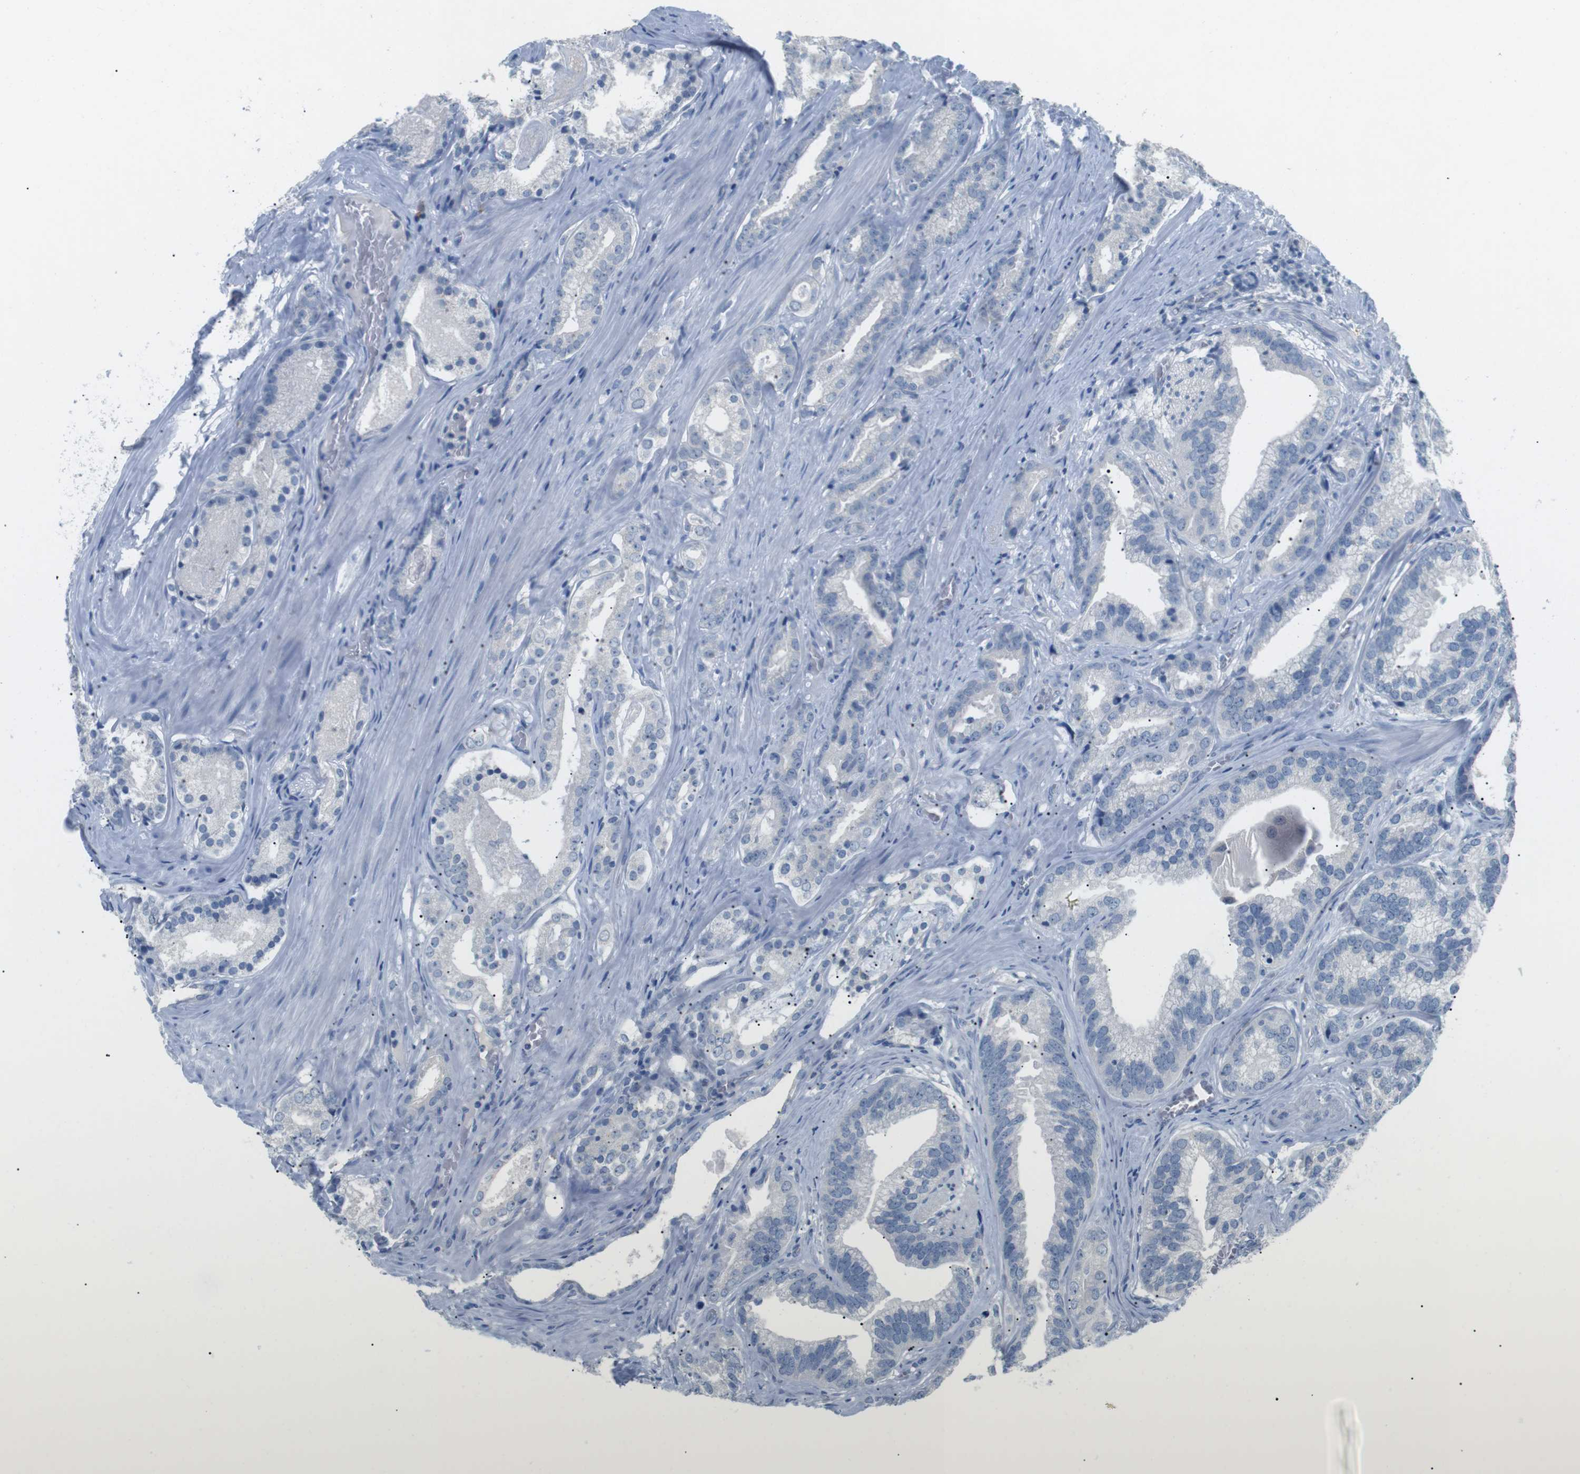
{"staining": {"intensity": "negative", "quantity": "none", "location": "none"}, "tissue": "prostate cancer", "cell_type": "Tumor cells", "image_type": "cancer", "snomed": [{"axis": "morphology", "description": "Adenocarcinoma, Low grade"}, {"axis": "topography", "description": "Prostate"}], "caption": "Micrograph shows no significant protein expression in tumor cells of prostate cancer.", "gene": "FCGRT", "patient": {"sex": "male", "age": 59}}